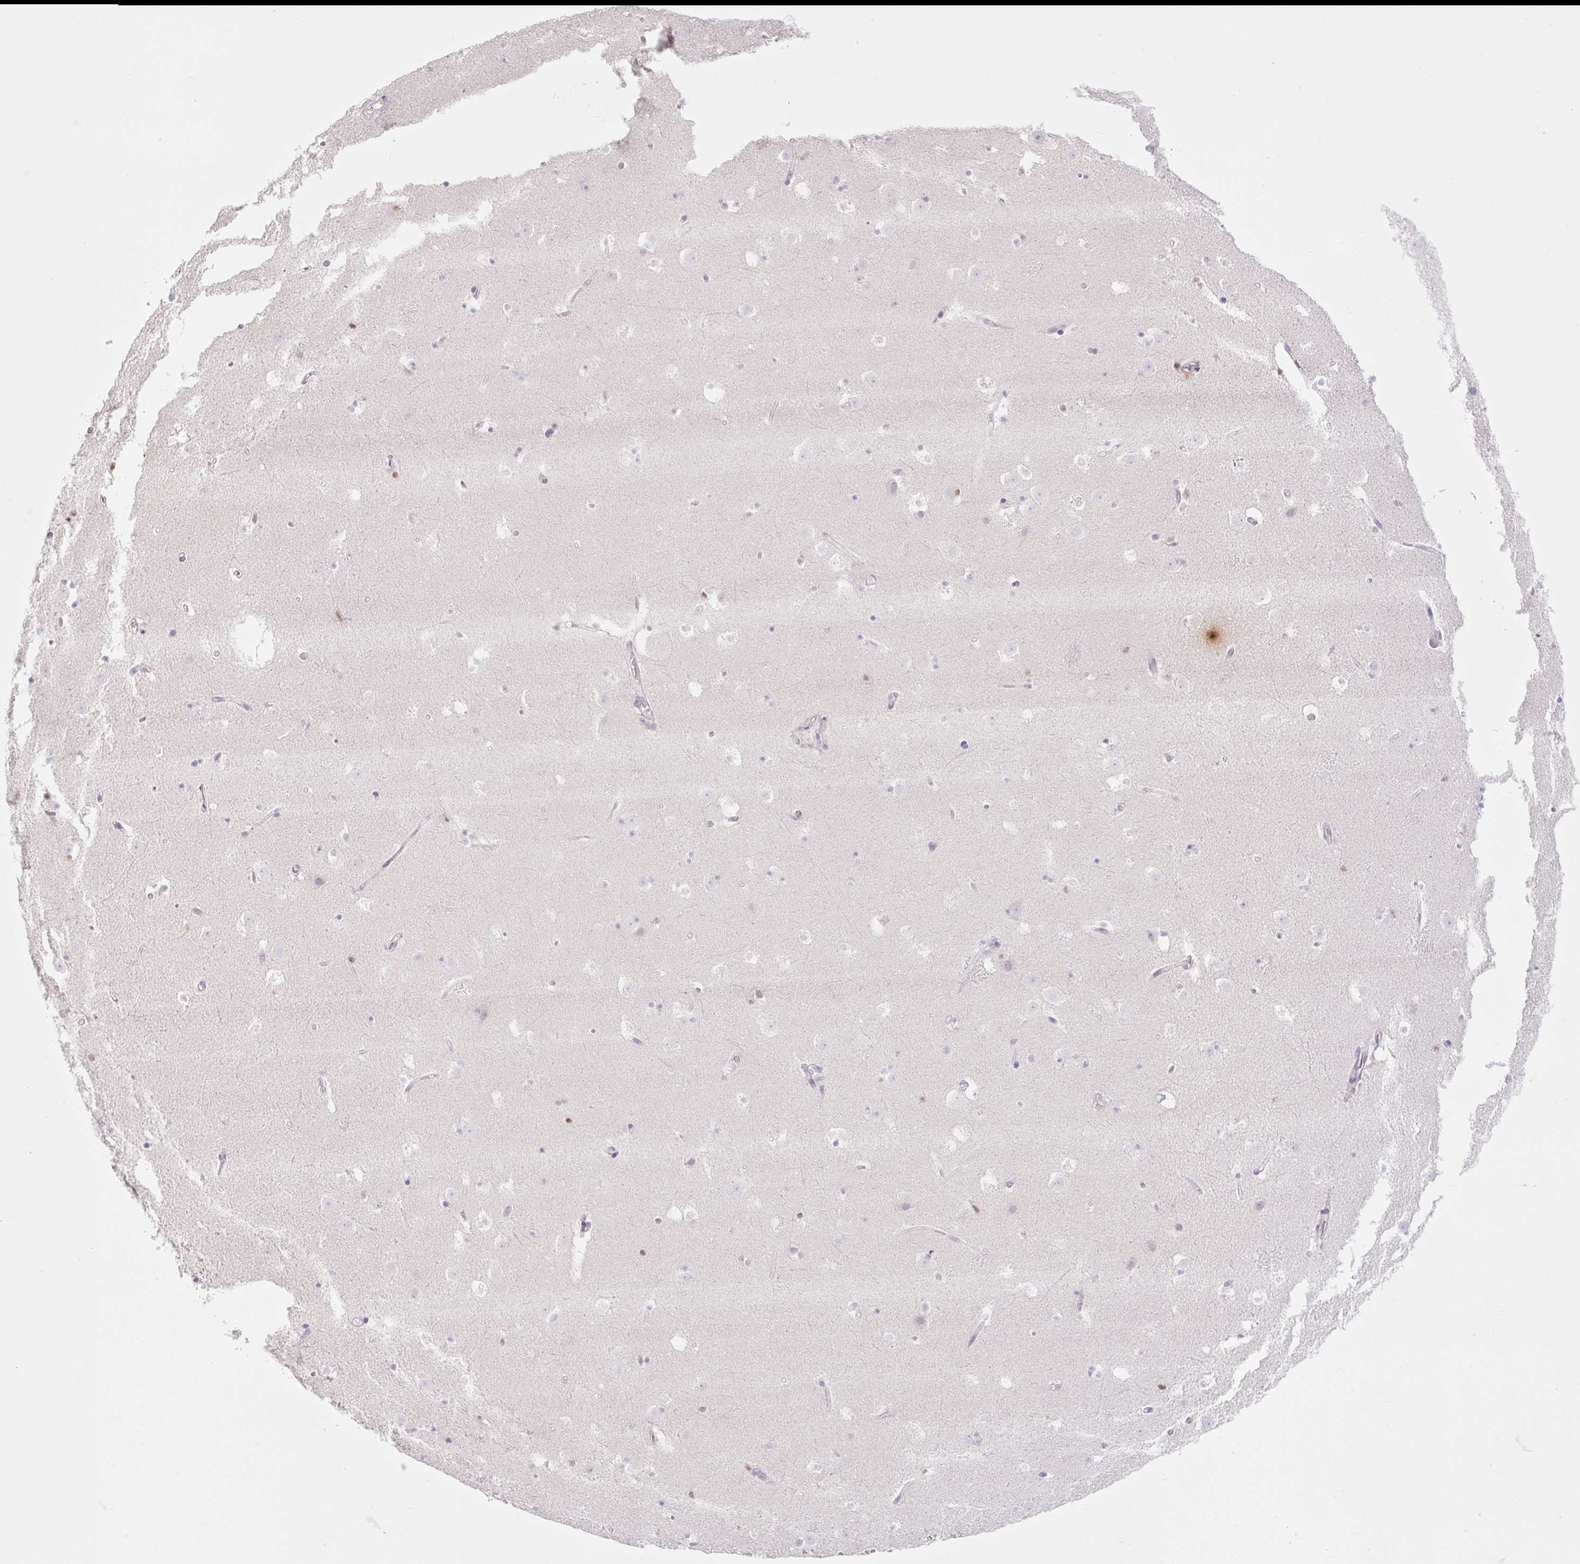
{"staining": {"intensity": "negative", "quantity": "none", "location": "none"}, "tissue": "caudate", "cell_type": "Glial cells", "image_type": "normal", "snomed": [{"axis": "morphology", "description": "Normal tissue, NOS"}, {"axis": "topography", "description": "Lateral ventricle wall"}], "caption": "This is a micrograph of immunohistochemistry staining of unremarkable caudate, which shows no staining in glial cells.", "gene": "TLE3", "patient": {"sex": "male", "age": 37}}